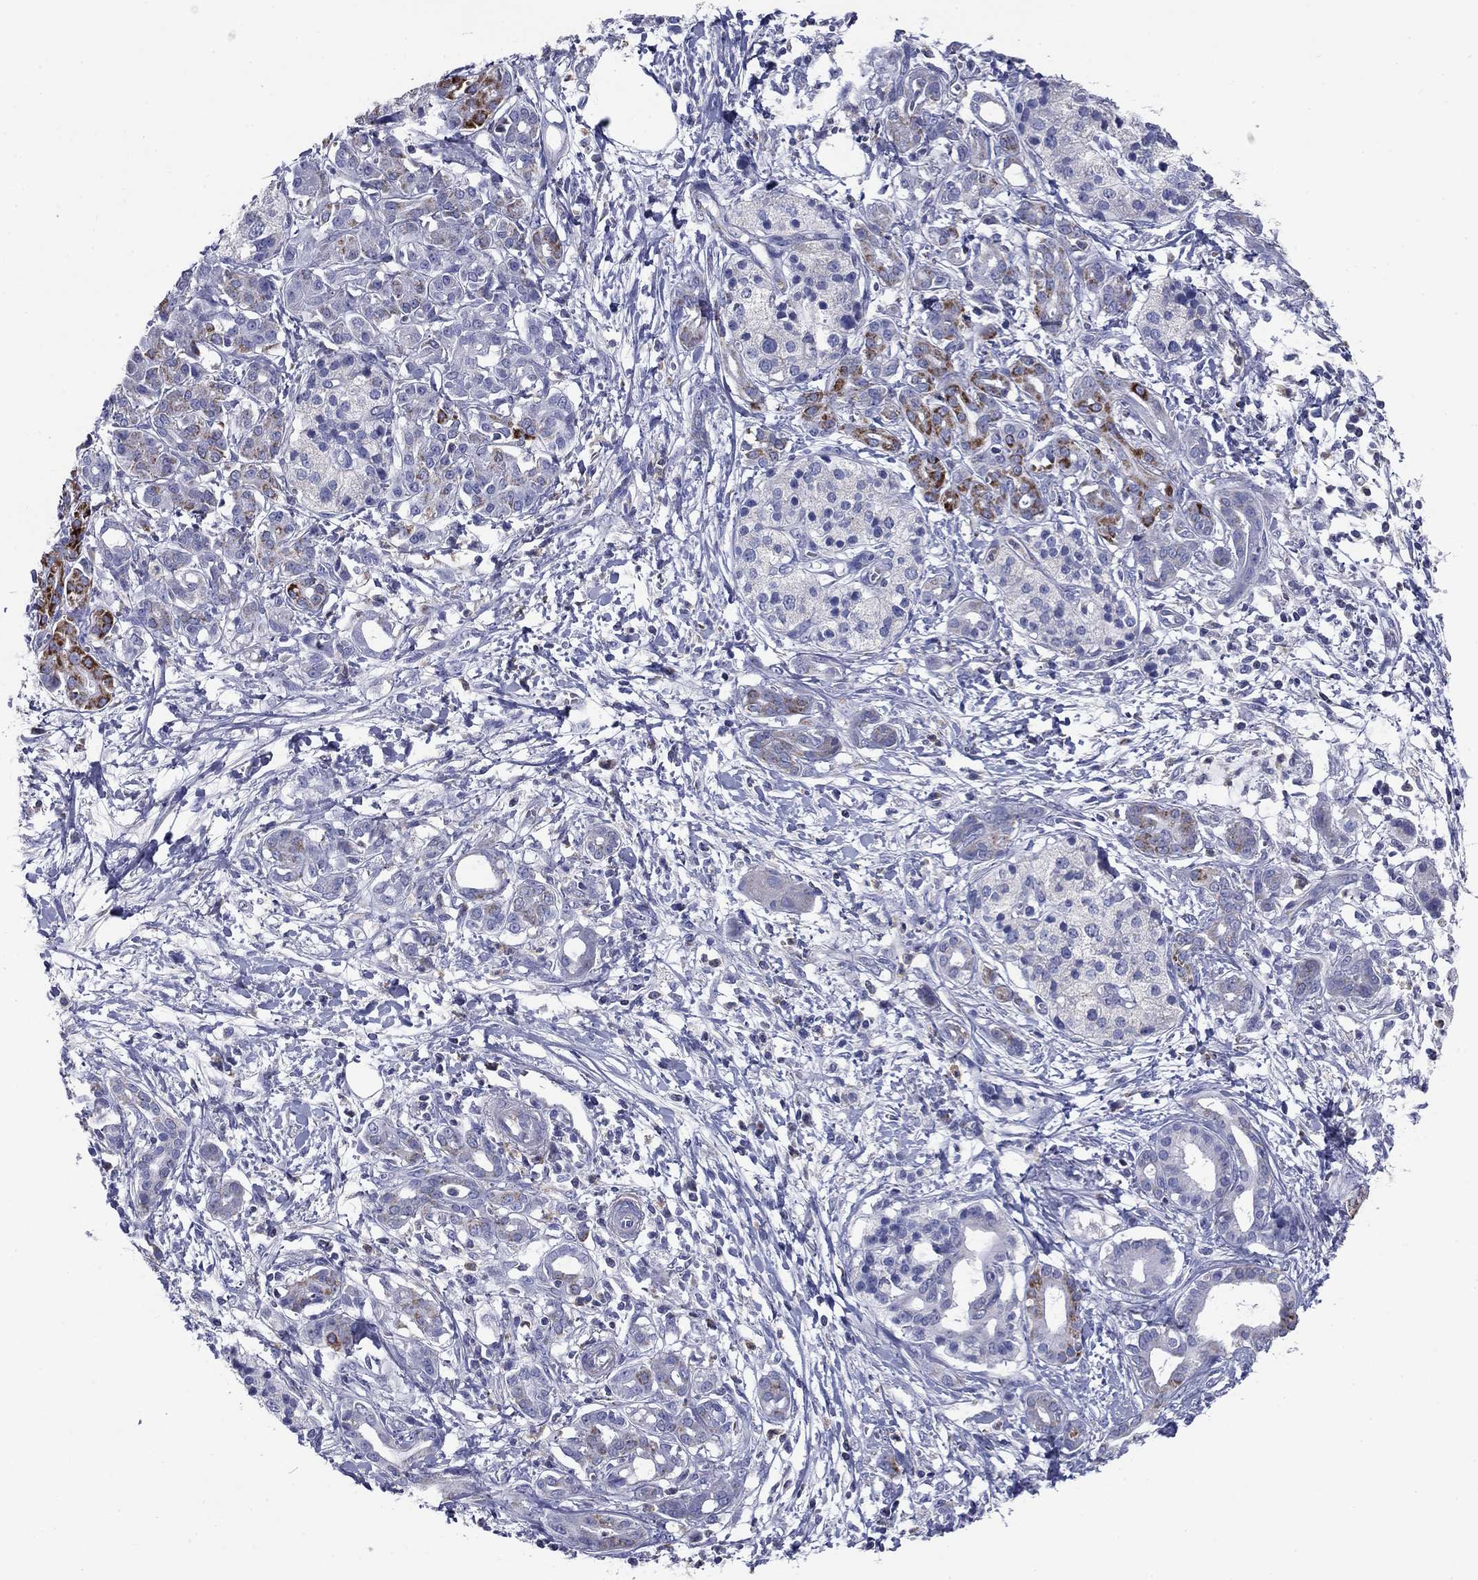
{"staining": {"intensity": "moderate", "quantity": "25%-75%", "location": "cytoplasmic/membranous"}, "tissue": "pancreatic cancer", "cell_type": "Tumor cells", "image_type": "cancer", "snomed": [{"axis": "morphology", "description": "Adenocarcinoma, NOS"}, {"axis": "topography", "description": "Pancreas"}], "caption": "A brown stain labels moderate cytoplasmic/membranous expression of a protein in human pancreatic cancer (adenocarcinoma) tumor cells. Using DAB (brown) and hematoxylin (blue) stains, captured at high magnification using brightfield microscopy.", "gene": "NDUFA4L2", "patient": {"sex": "male", "age": 72}}